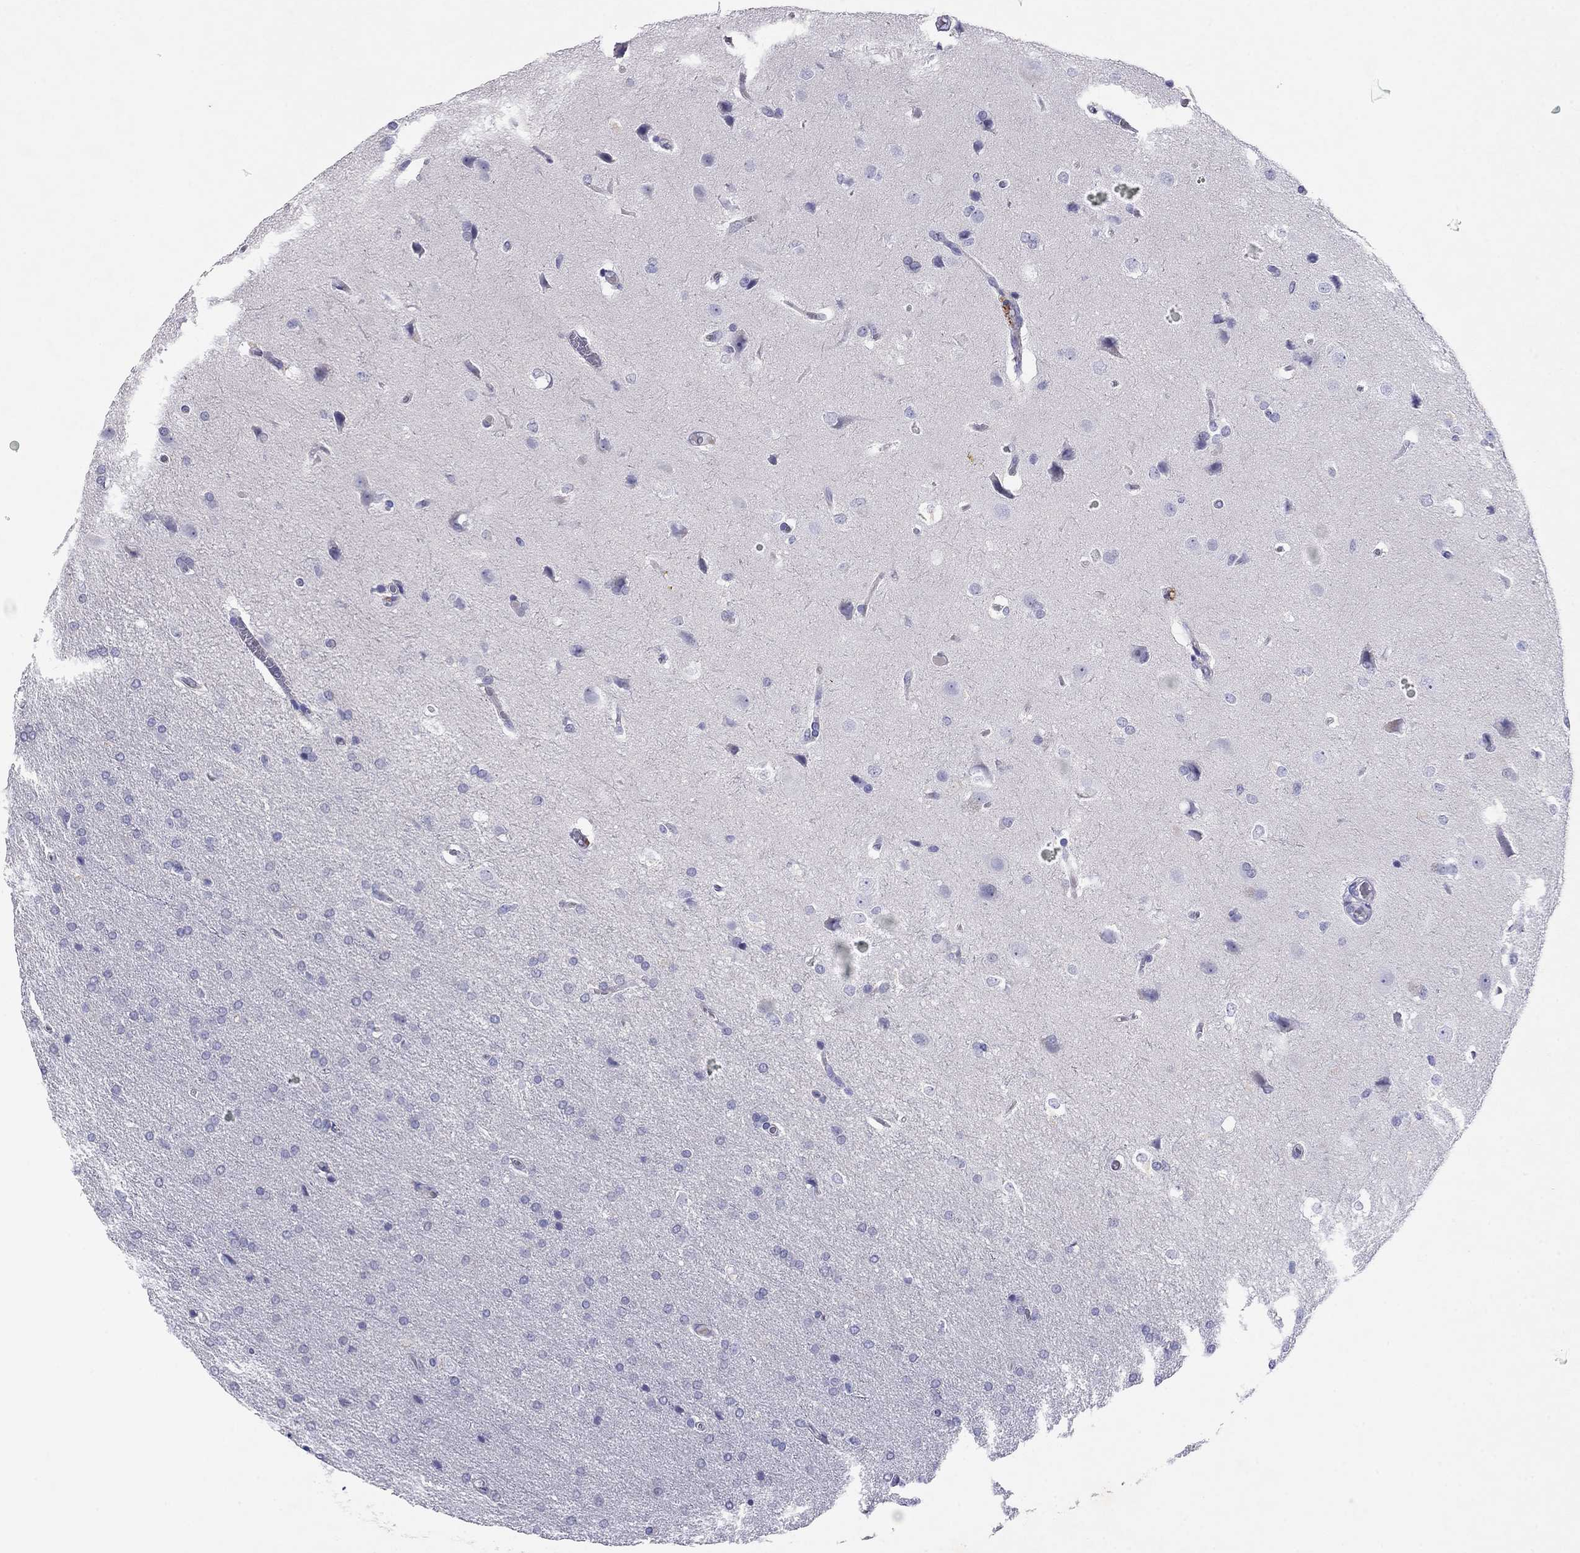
{"staining": {"intensity": "negative", "quantity": "none", "location": "none"}, "tissue": "glioma", "cell_type": "Tumor cells", "image_type": "cancer", "snomed": [{"axis": "morphology", "description": "Glioma, malignant, Low grade"}, {"axis": "topography", "description": "Brain"}], "caption": "Protein analysis of malignant glioma (low-grade) shows no significant expression in tumor cells.", "gene": "CAPNS2", "patient": {"sex": "female", "age": 32}}